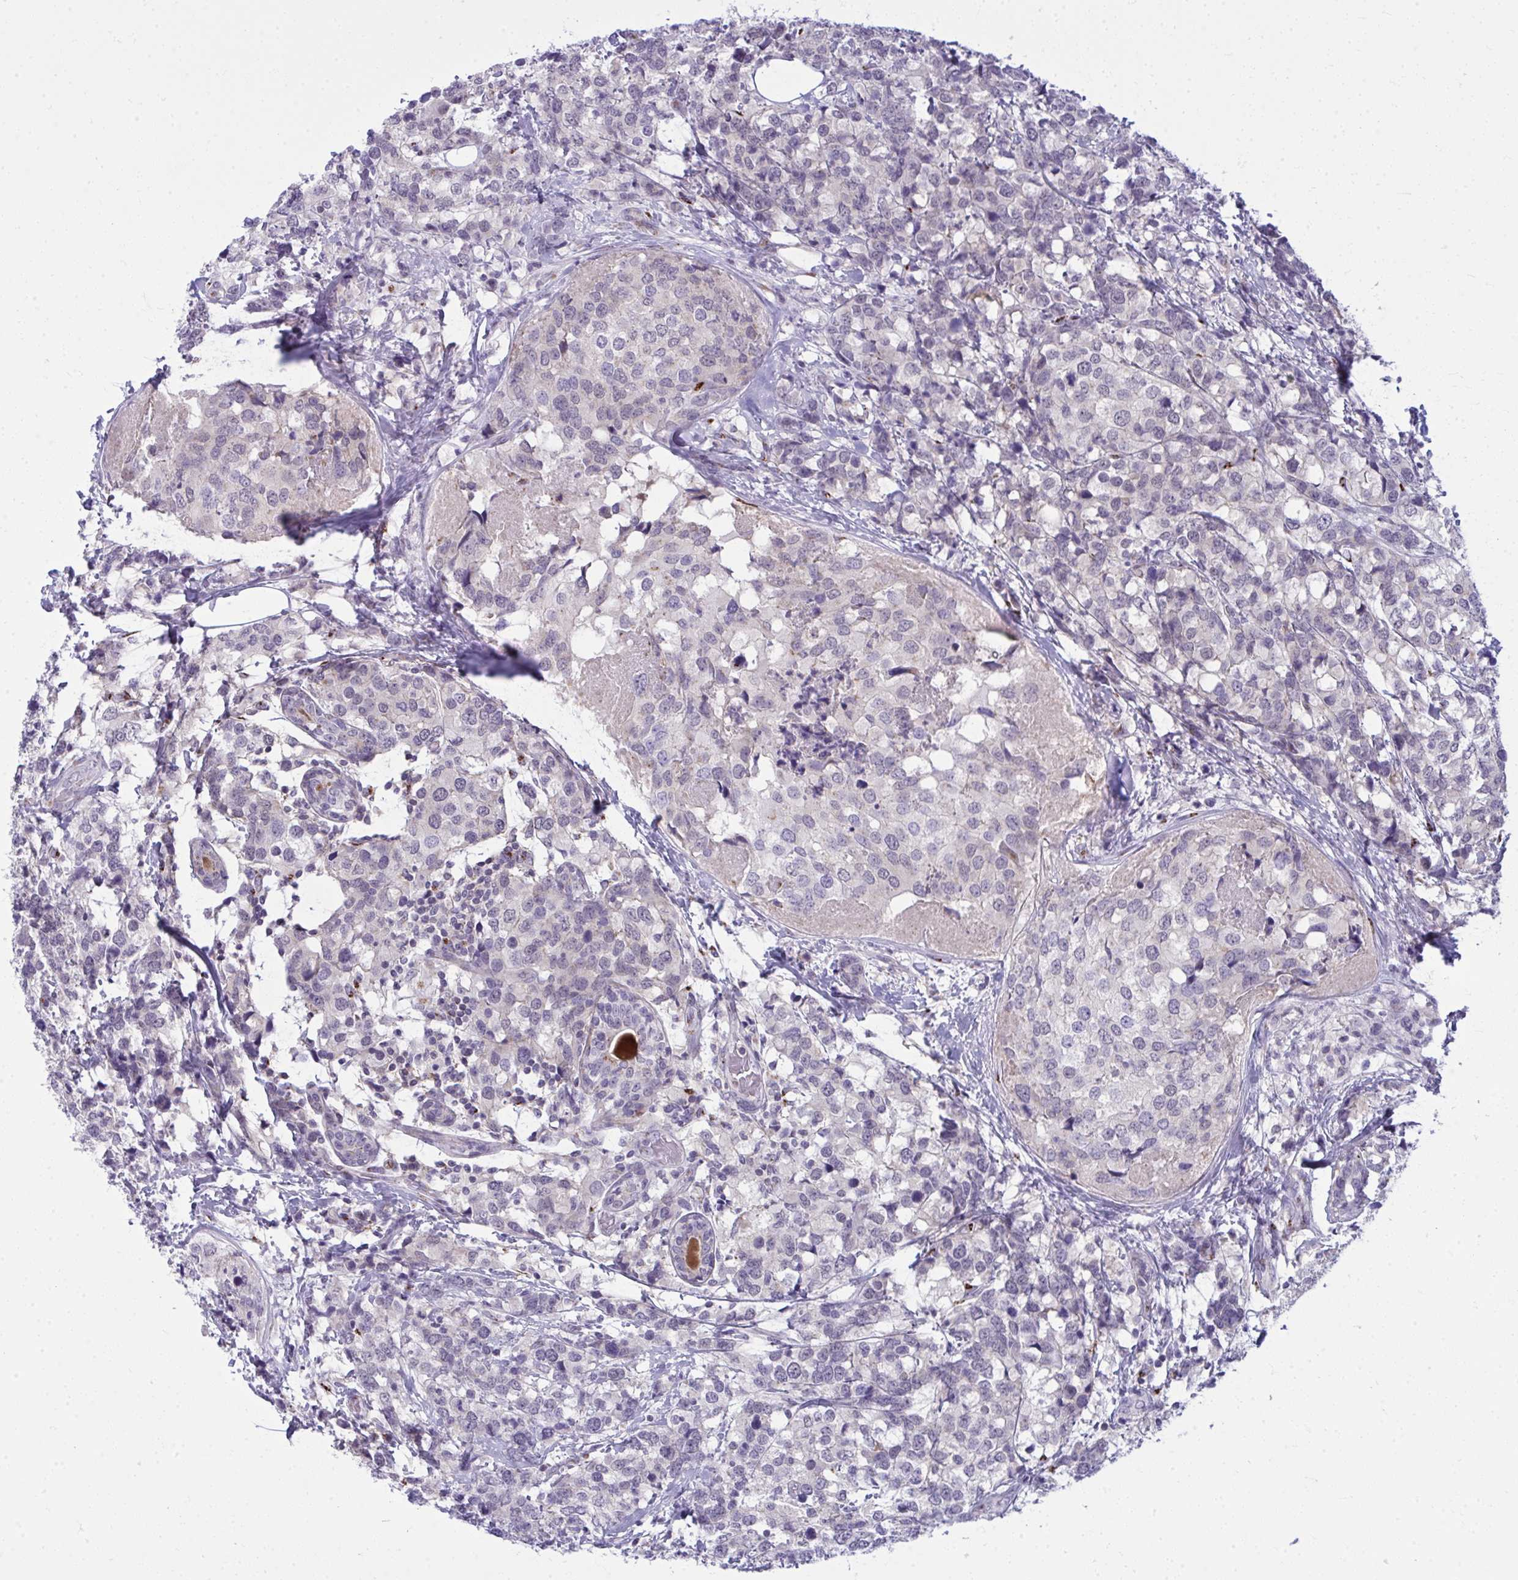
{"staining": {"intensity": "negative", "quantity": "none", "location": "none"}, "tissue": "breast cancer", "cell_type": "Tumor cells", "image_type": "cancer", "snomed": [{"axis": "morphology", "description": "Lobular carcinoma"}, {"axis": "topography", "description": "Breast"}], "caption": "Photomicrograph shows no protein positivity in tumor cells of breast cancer (lobular carcinoma) tissue. (DAB (3,3'-diaminobenzidine) IHC, high magnification).", "gene": "DTX4", "patient": {"sex": "female", "age": 59}}